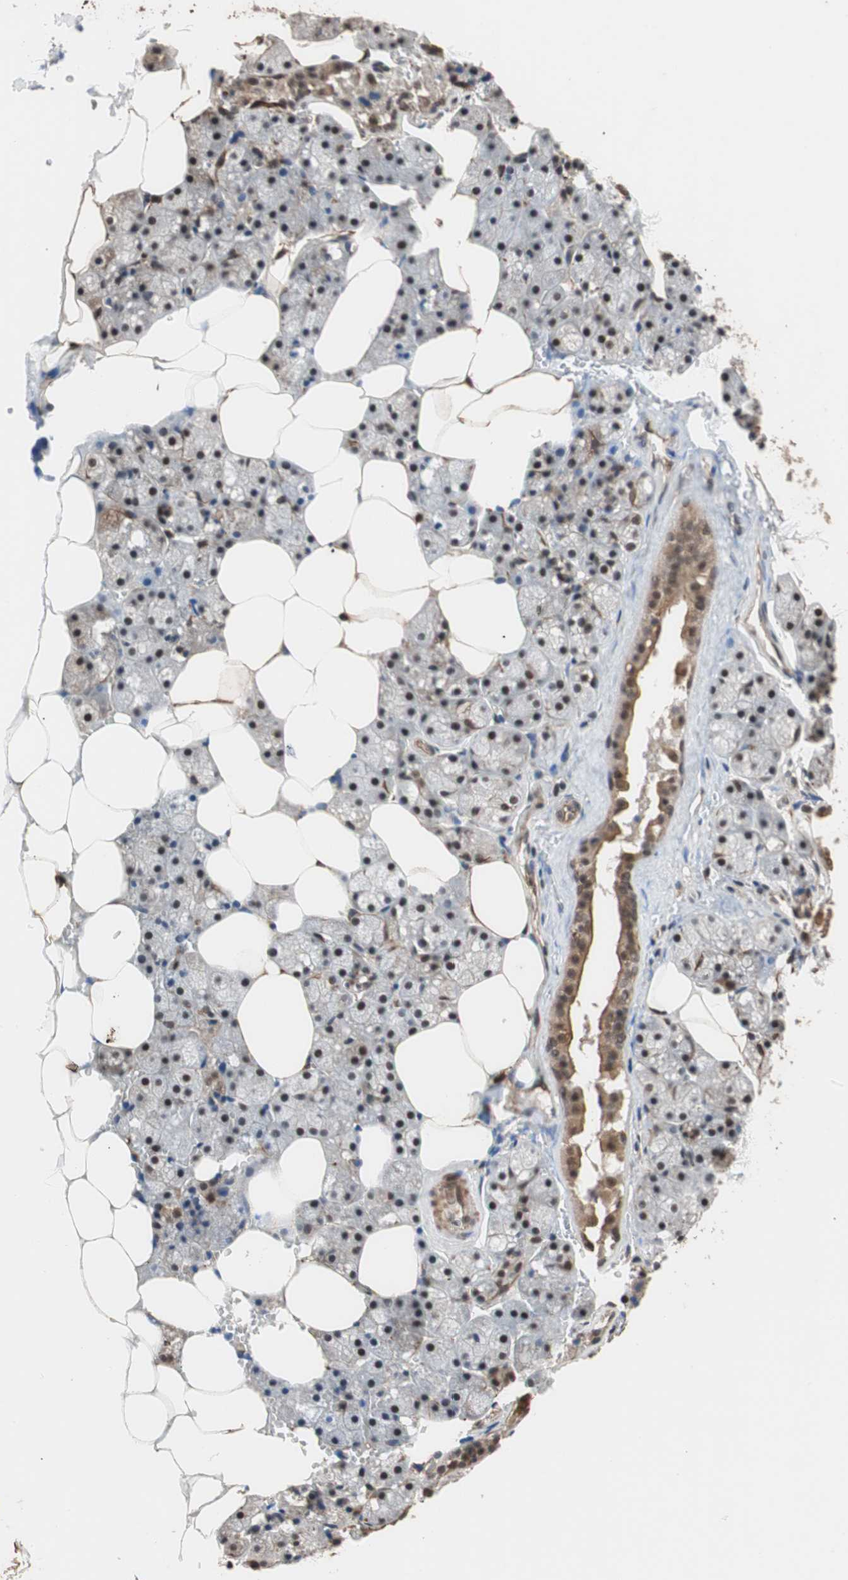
{"staining": {"intensity": "moderate", "quantity": ">75%", "location": "cytoplasmic/membranous,nuclear"}, "tissue": "salivary gland", "cell_type": "Glandular cells", "image_type": "normal", "snomed": [{"axis": "morphology", "description": "Normal tissue, NOS"}, {"axis": "topography", "description": "Salivary gland"}], "caption": "Immunohistochemistry (IHC) of normal human salivary gland reveals medium levels of moderate cytoplasmic/membranous,nuclear positivity in about >75% of glandular cells.", "gene": "CDC5L", "patient": {"sex": "male", "age": 62}}